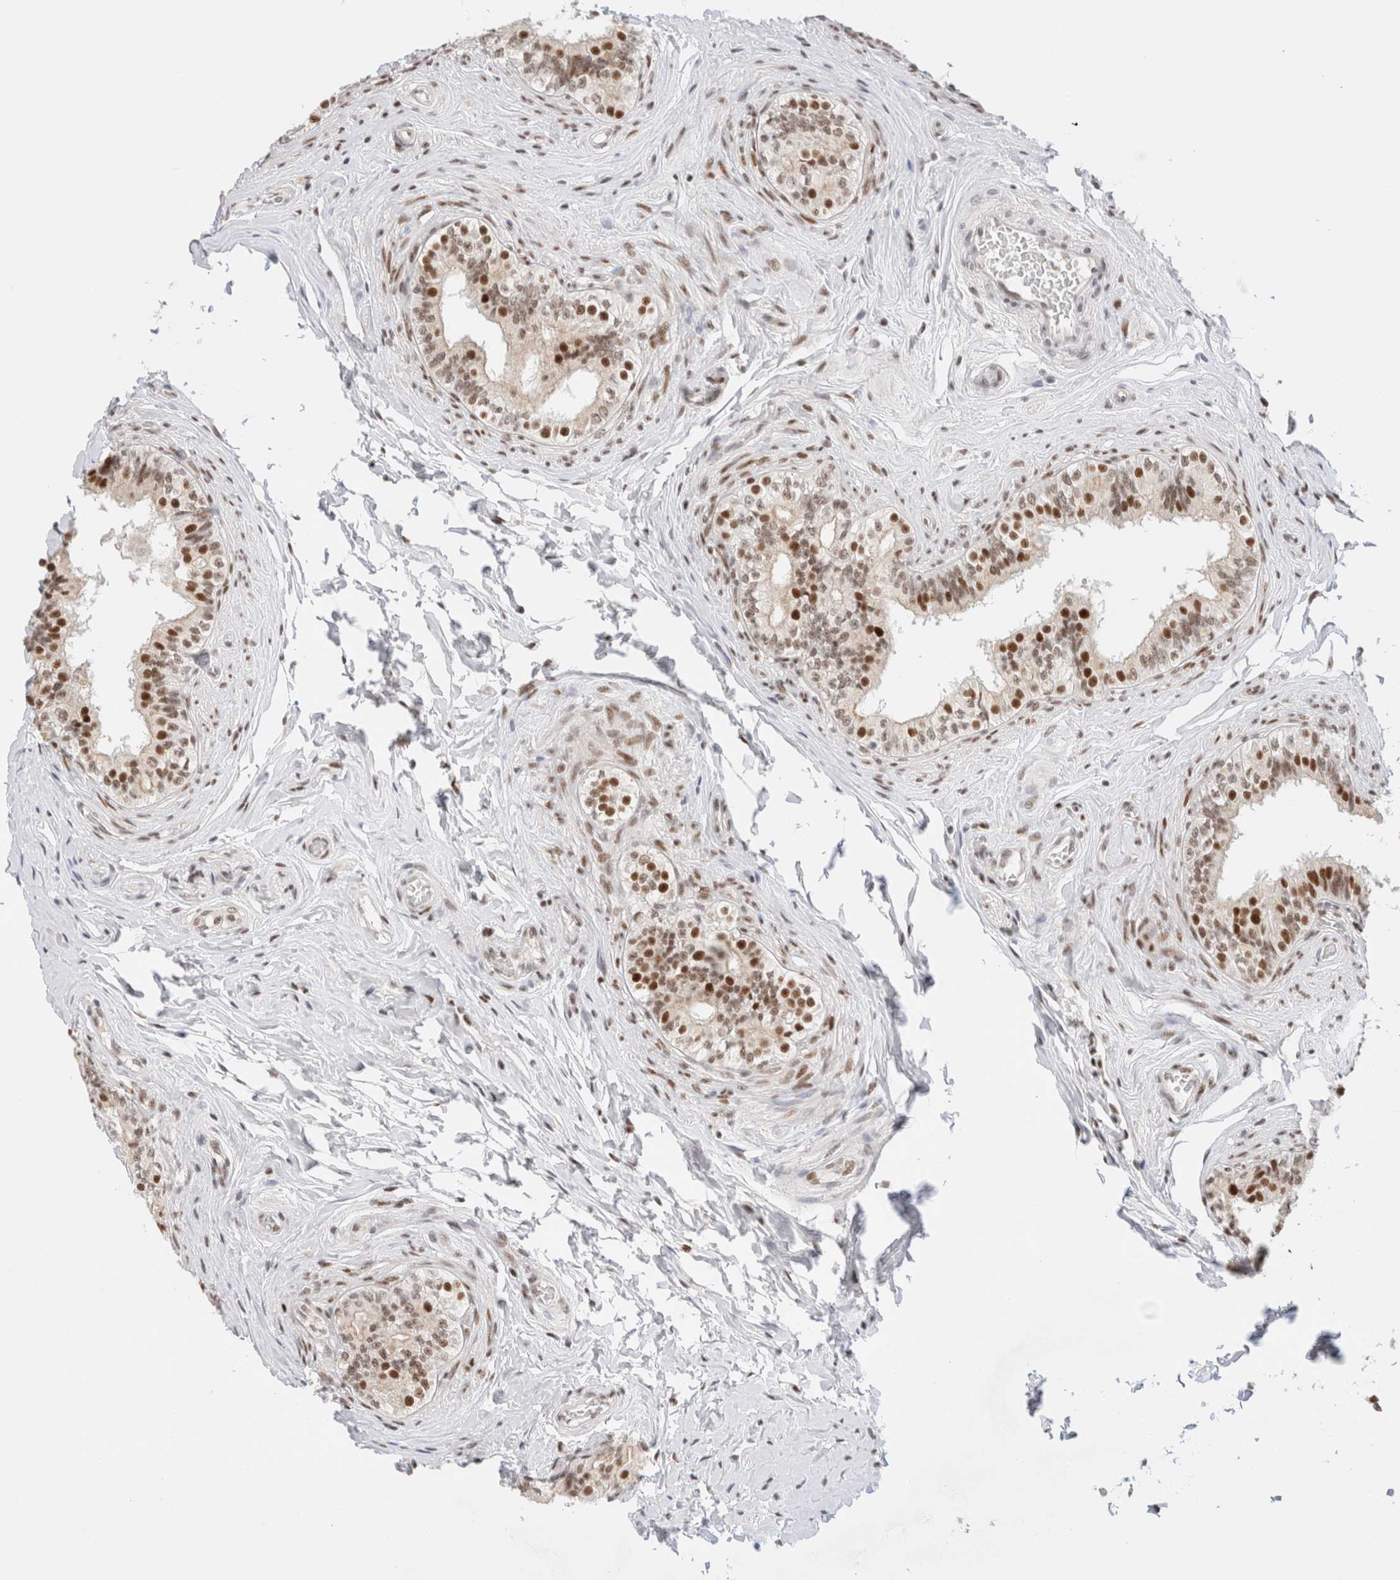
{"staining": {"intensity": "moderate", "quantity": ">75%", "location": "nuclear"}, "tissue": "epididymis", "cell_type": "Glandular cells", "image_type": "normal", "snomed": [{"axis": "morphology", "description": "Normal tissue, NOS"}, {"axis": "topography", "description": "Testis"}, {"axis": "topography", "description": "Epididymis"}], "caption": "Immunohistochemical staining of unremarkable epididymis reveals >75% levels of moderate nuclear protein positivity in about >75% of glandular cells.", "gene": "ZNF282", "patient": {"sex": "male", "age": 36}}